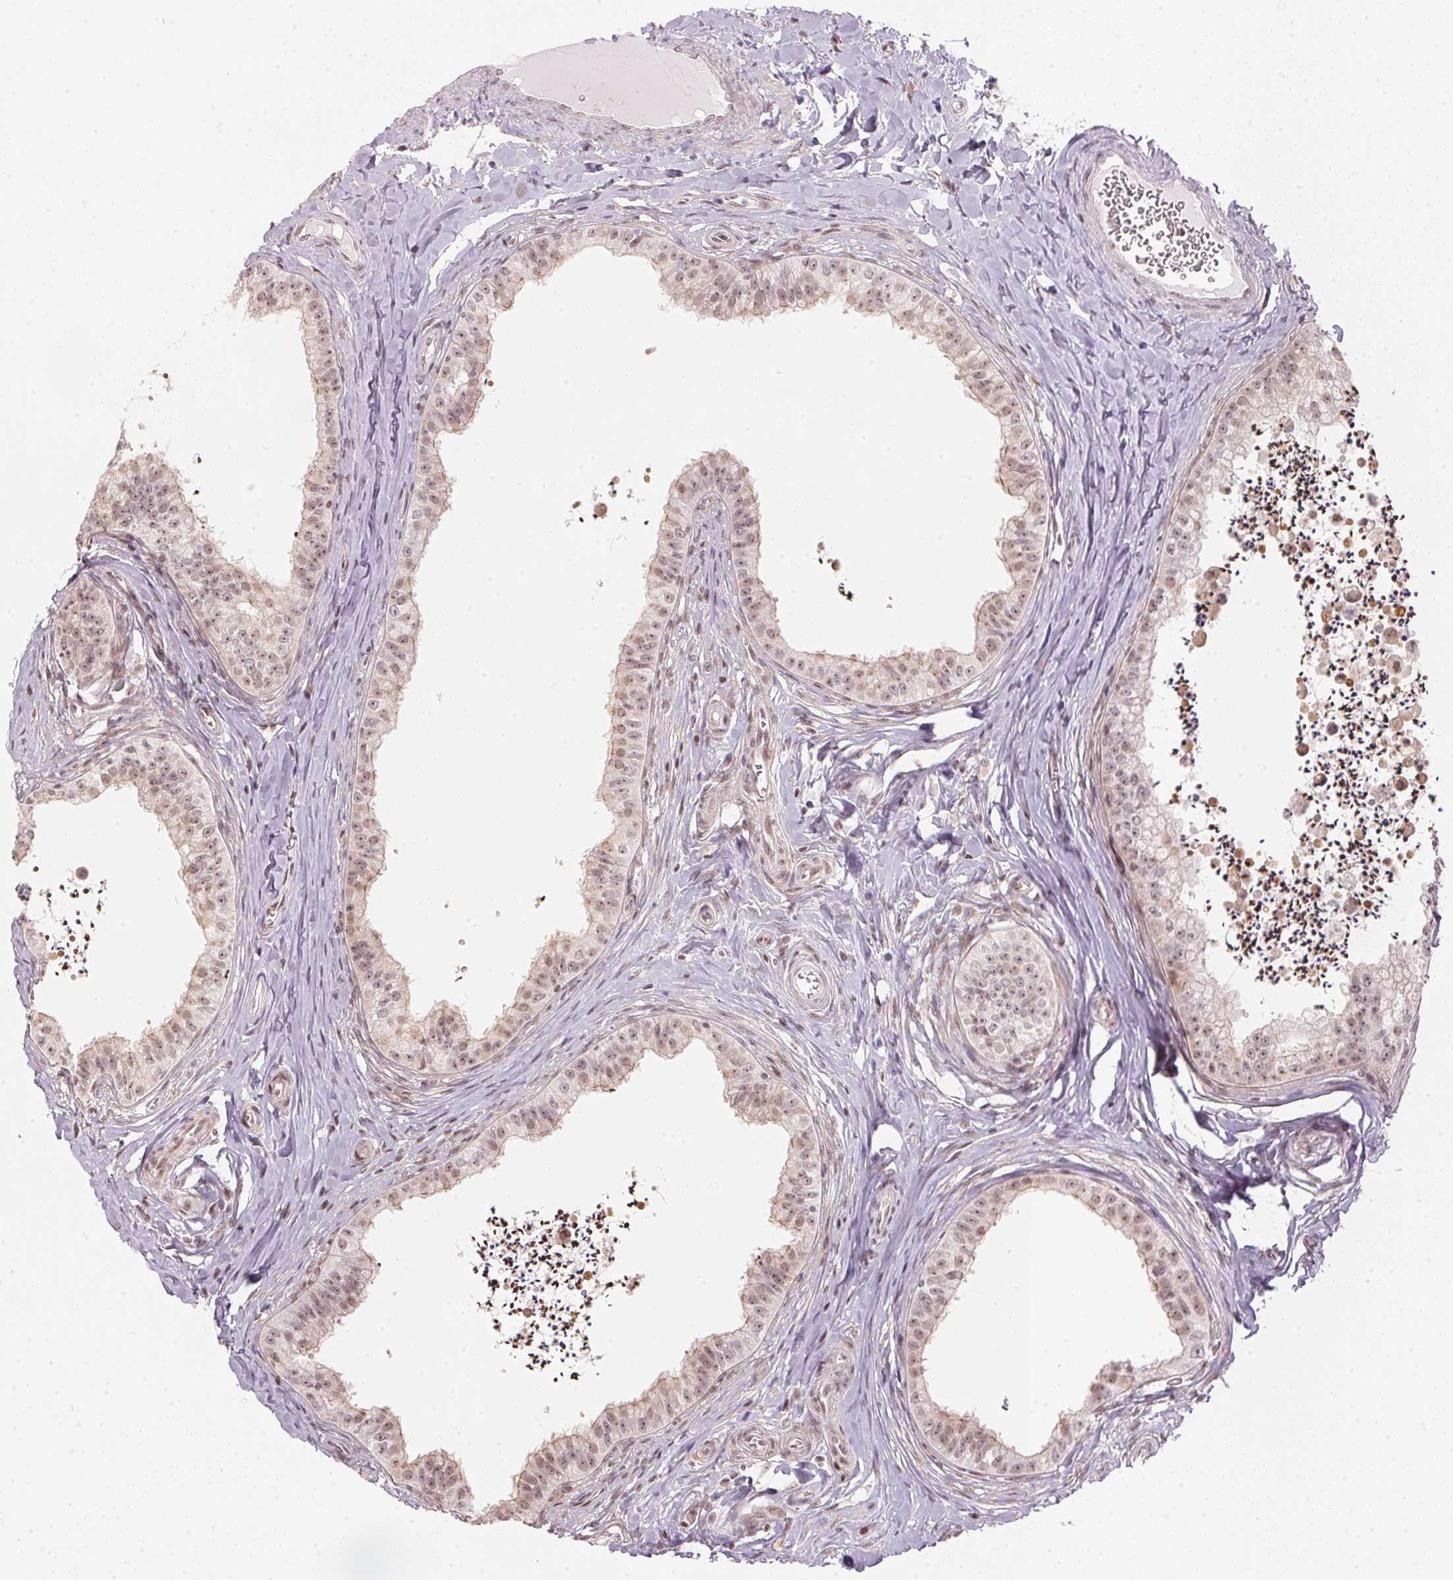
{"staining": {"intensity": "weak", "quantity": ">75%", "location": "nuclear"}, "tissue": "epididymis", "cell_type": "Glandular cells", "image_type": "normal", "snomed": [{"axis": "morphology", "description": "Normal tissue, NOS"}, {"axis": "topography", "description": "Epididymis"}], "caption": "A brown stain highlights weak nuclear expression of a protein in glandular cells of normal human epididymis.", "gene": "KAT6A", "patient": {"sex": "male", "age": 24}}